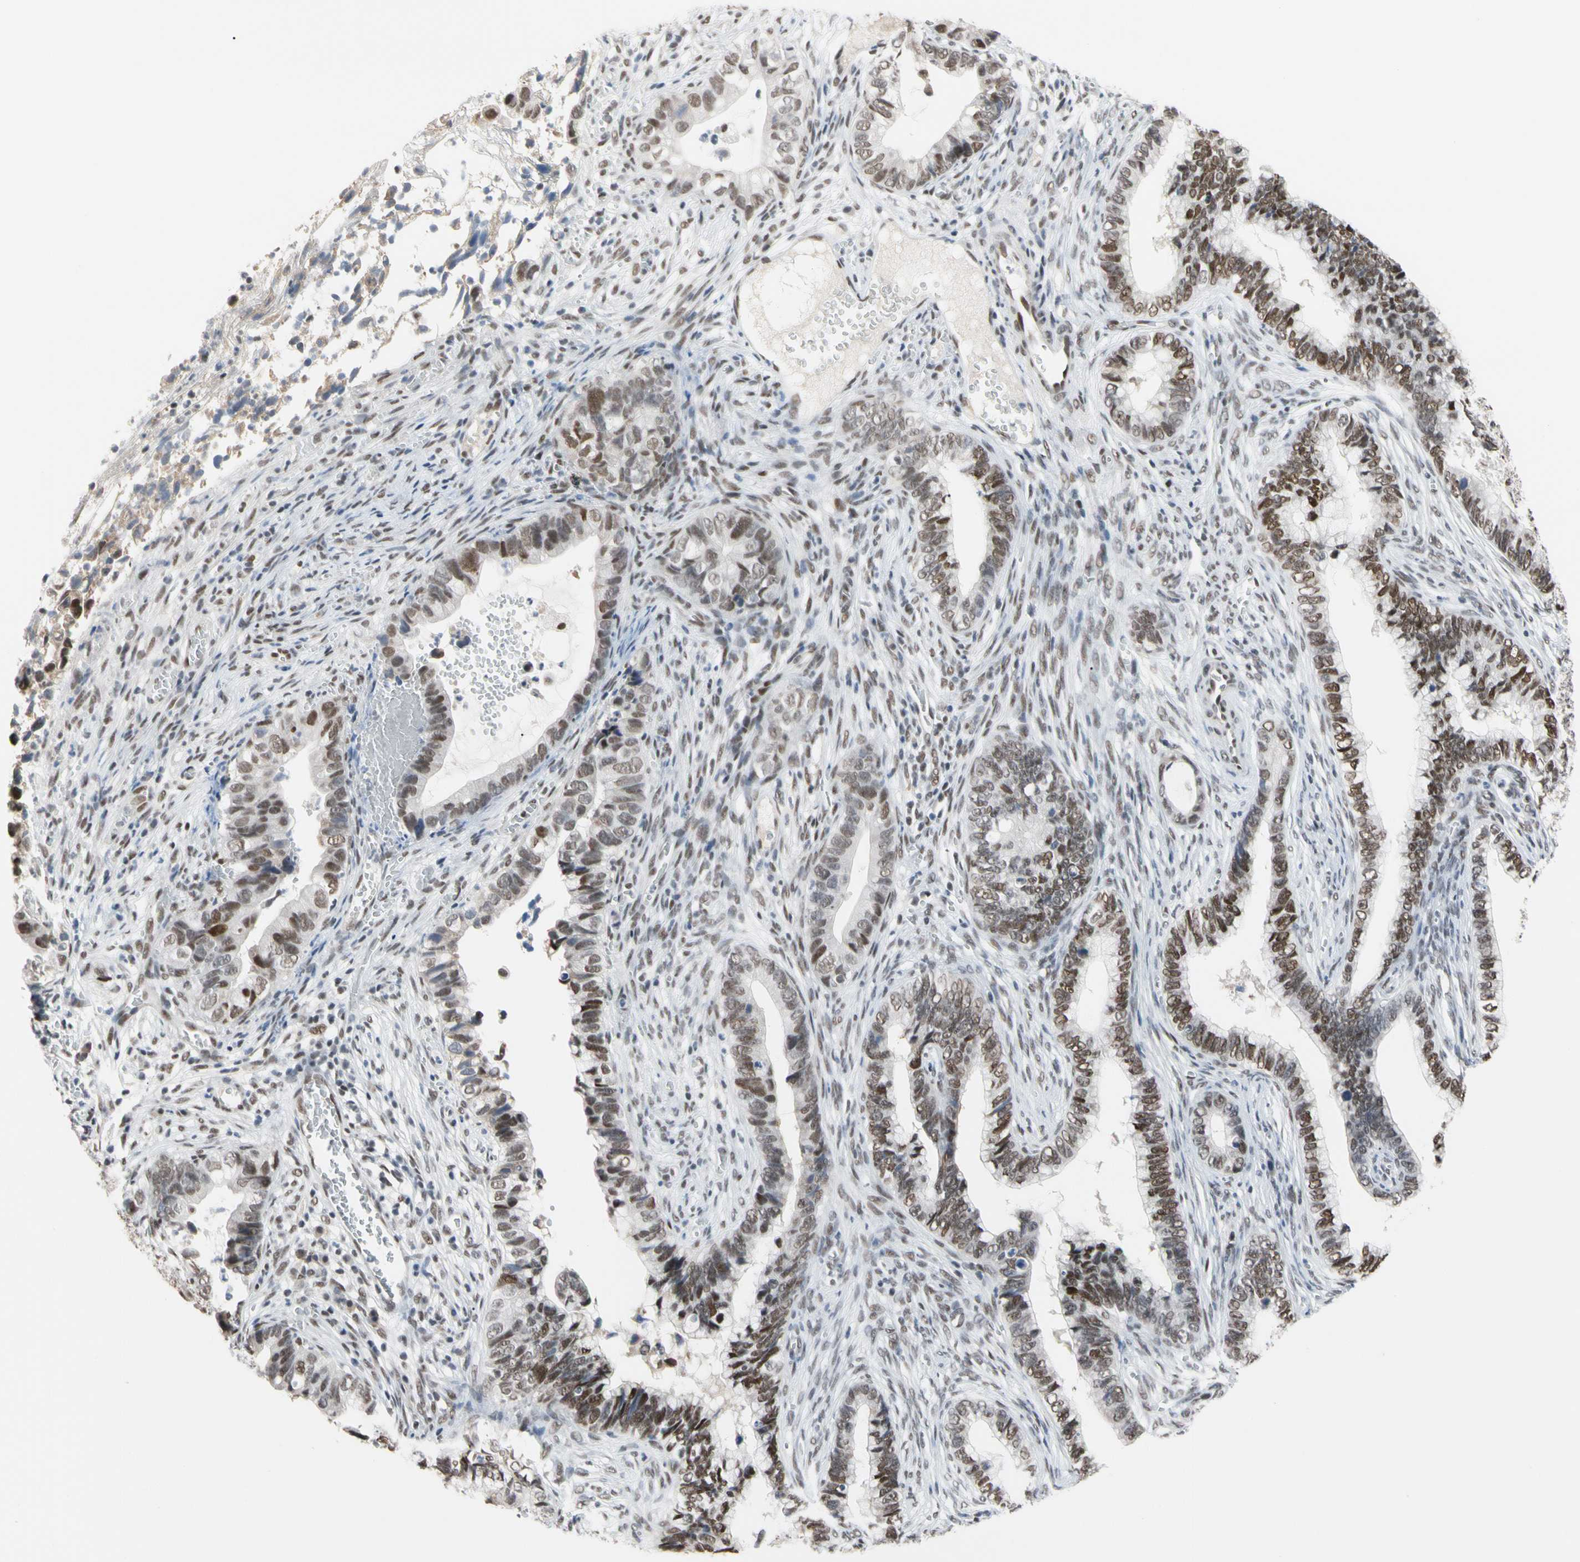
{"staining": {"intensity": "moderate", "quantity": "25%-75%", "location": "nuclear"}, "tissue": "cervical cancer", "cell_type": "Tumor cells", "image_type": "cancer", "snomed": [{"axis": "morphology", "description": "Adenocarcinoma, NOS"}, {"axis": "topography", "description": "Cervix"}], "caption": "Approximately 25%-75% of tumor cells in human cervical cancer display moderate nuclear protein staining as visualized by brown immunohistochemical staining.", "gene": "FAM98B", "patient": {"sex": "female", "age": 44}}